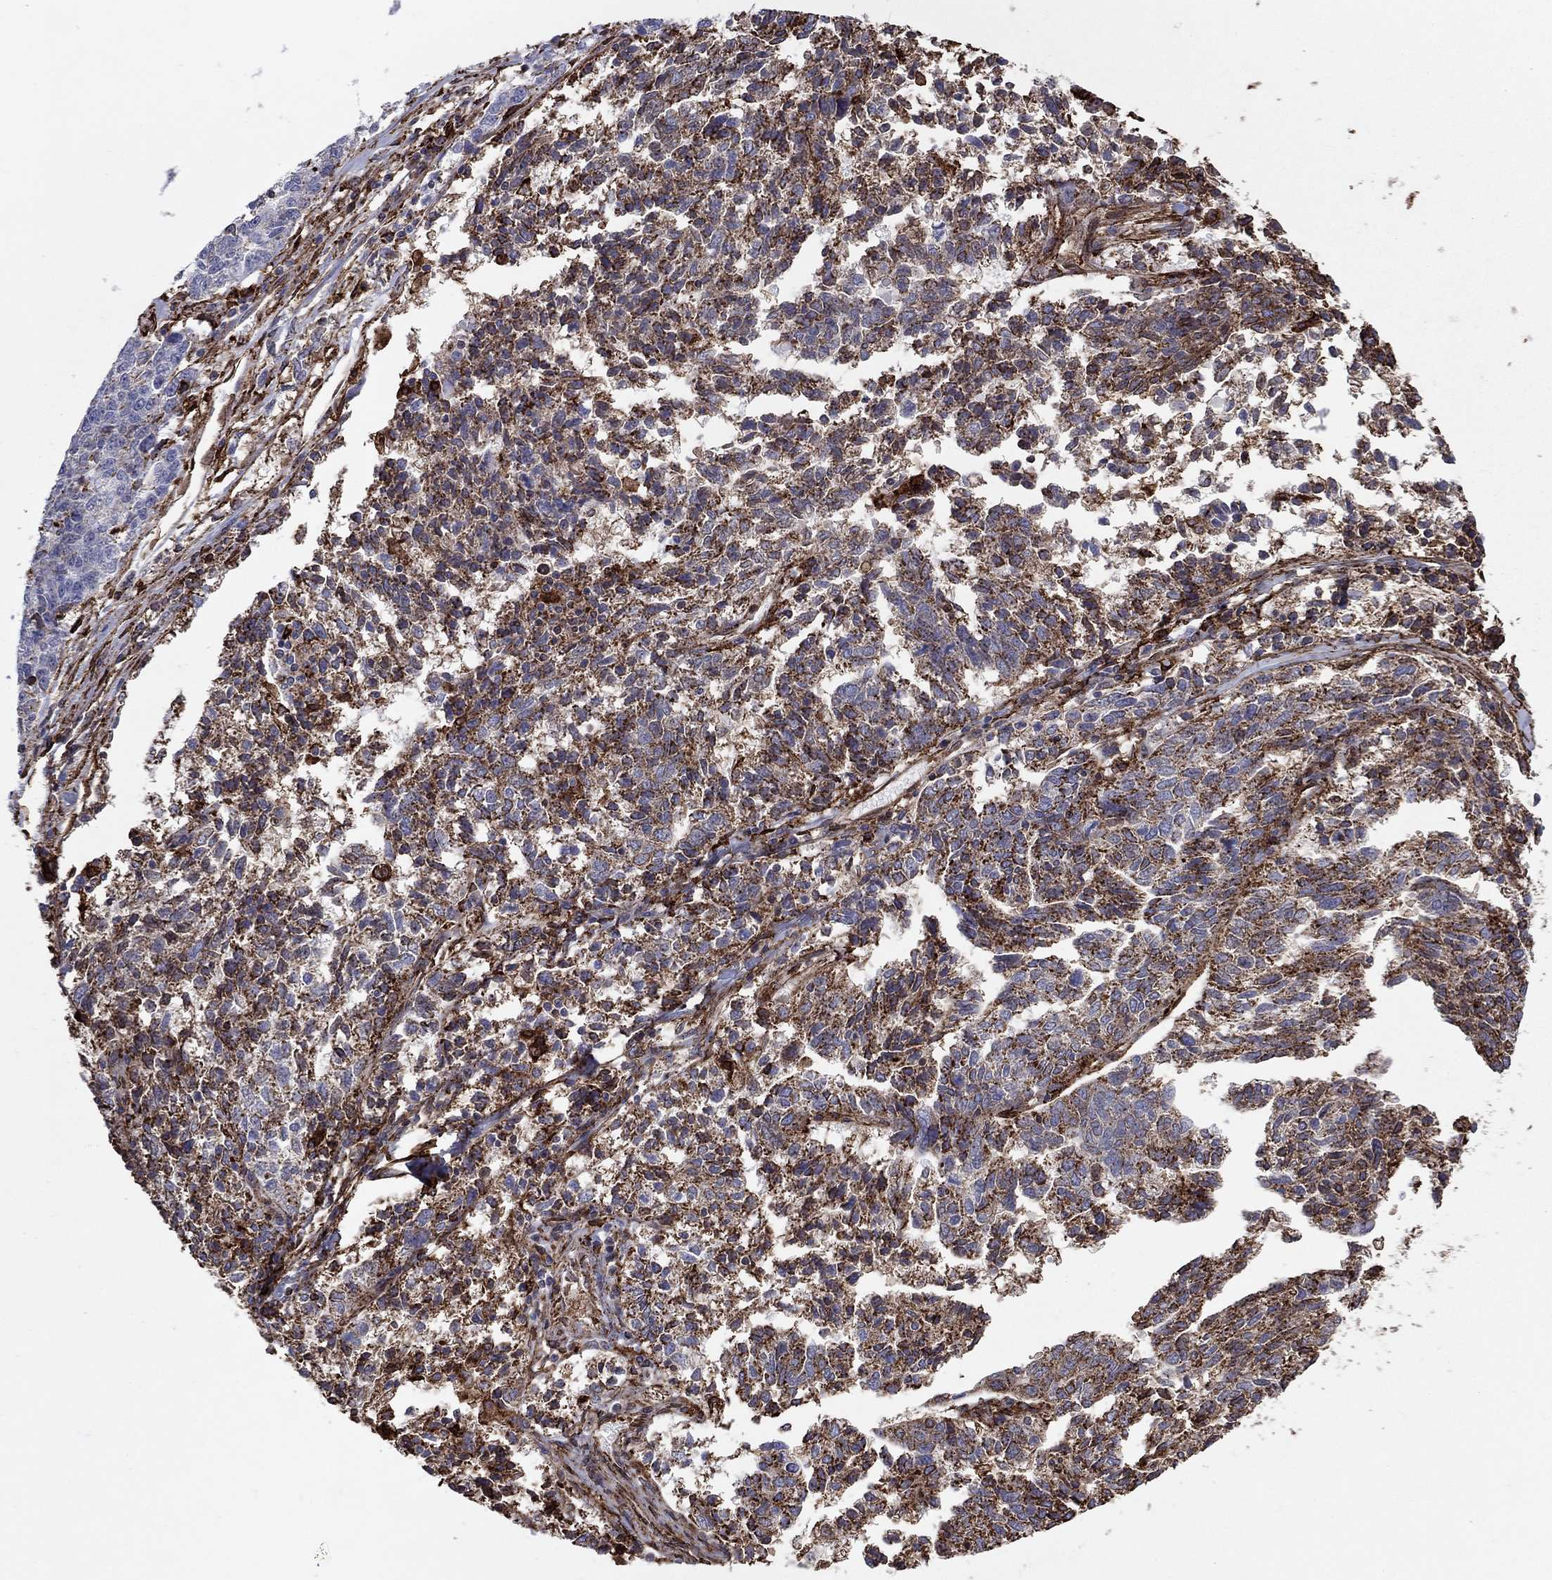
{"staining": {"intensity": "moderate", "quantity": "25%-75%", "location": "cytoplasmic/membranous"}, "tissue": "ovarian cancer", "cell_type": "Tumor cells", "image_type": "cancer", "snomed": [{"axis": "morphology", "description": "Cystadenocarcinoma, serous, NOS"}, {"axis": "topography", "description": "Ovary"}], "caption": "Immunohistochemical staining of human ovarian cancer (serous cystadenocarcinoma) shows medium levels of moderate cytoplasmic/membranous positivity in approximately 25%-75% of tumor cells.", "gene": "PLAU", "patient": {"sex": "female", "age": 71}}